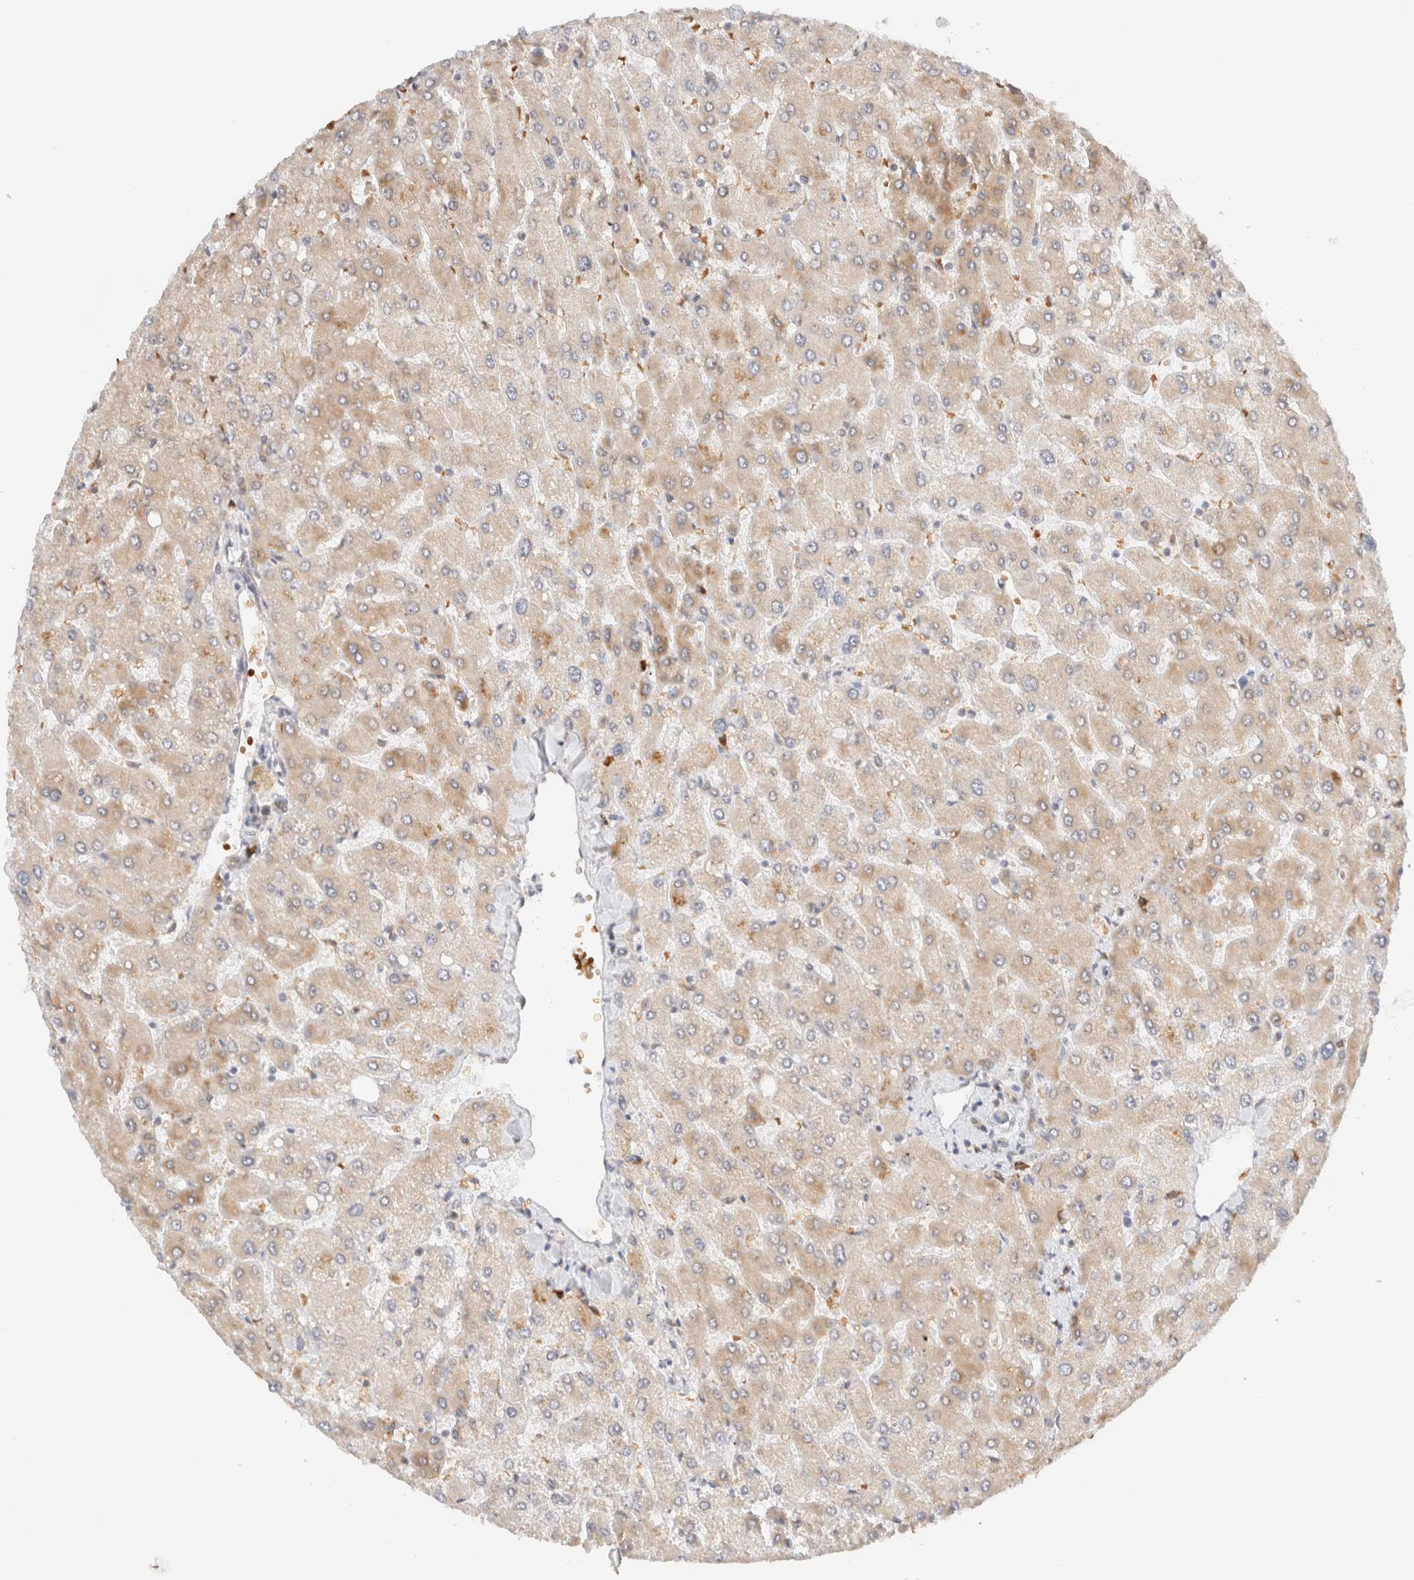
{"staining": {"intensity": "weak", "quantity": ">75%", "location": "cytoplasmic/membranous"}, "tissue": "liver", "cell_type": "Cholangiocytes", "image_type": "normal", "snomed": [{"axis": "morphology", "description": "Normal tissue, NOS"}, {"axis": "topography", "description": "Liver"}], "caption": "Immunohistochemical staining of benign liver demonstrates >75% levels of weak cytoplasmic/membranous protein staining in about >75% of cholangiocytes.", "gene": "SYVN1", "patient": {"sex": "male", "age": 55}}